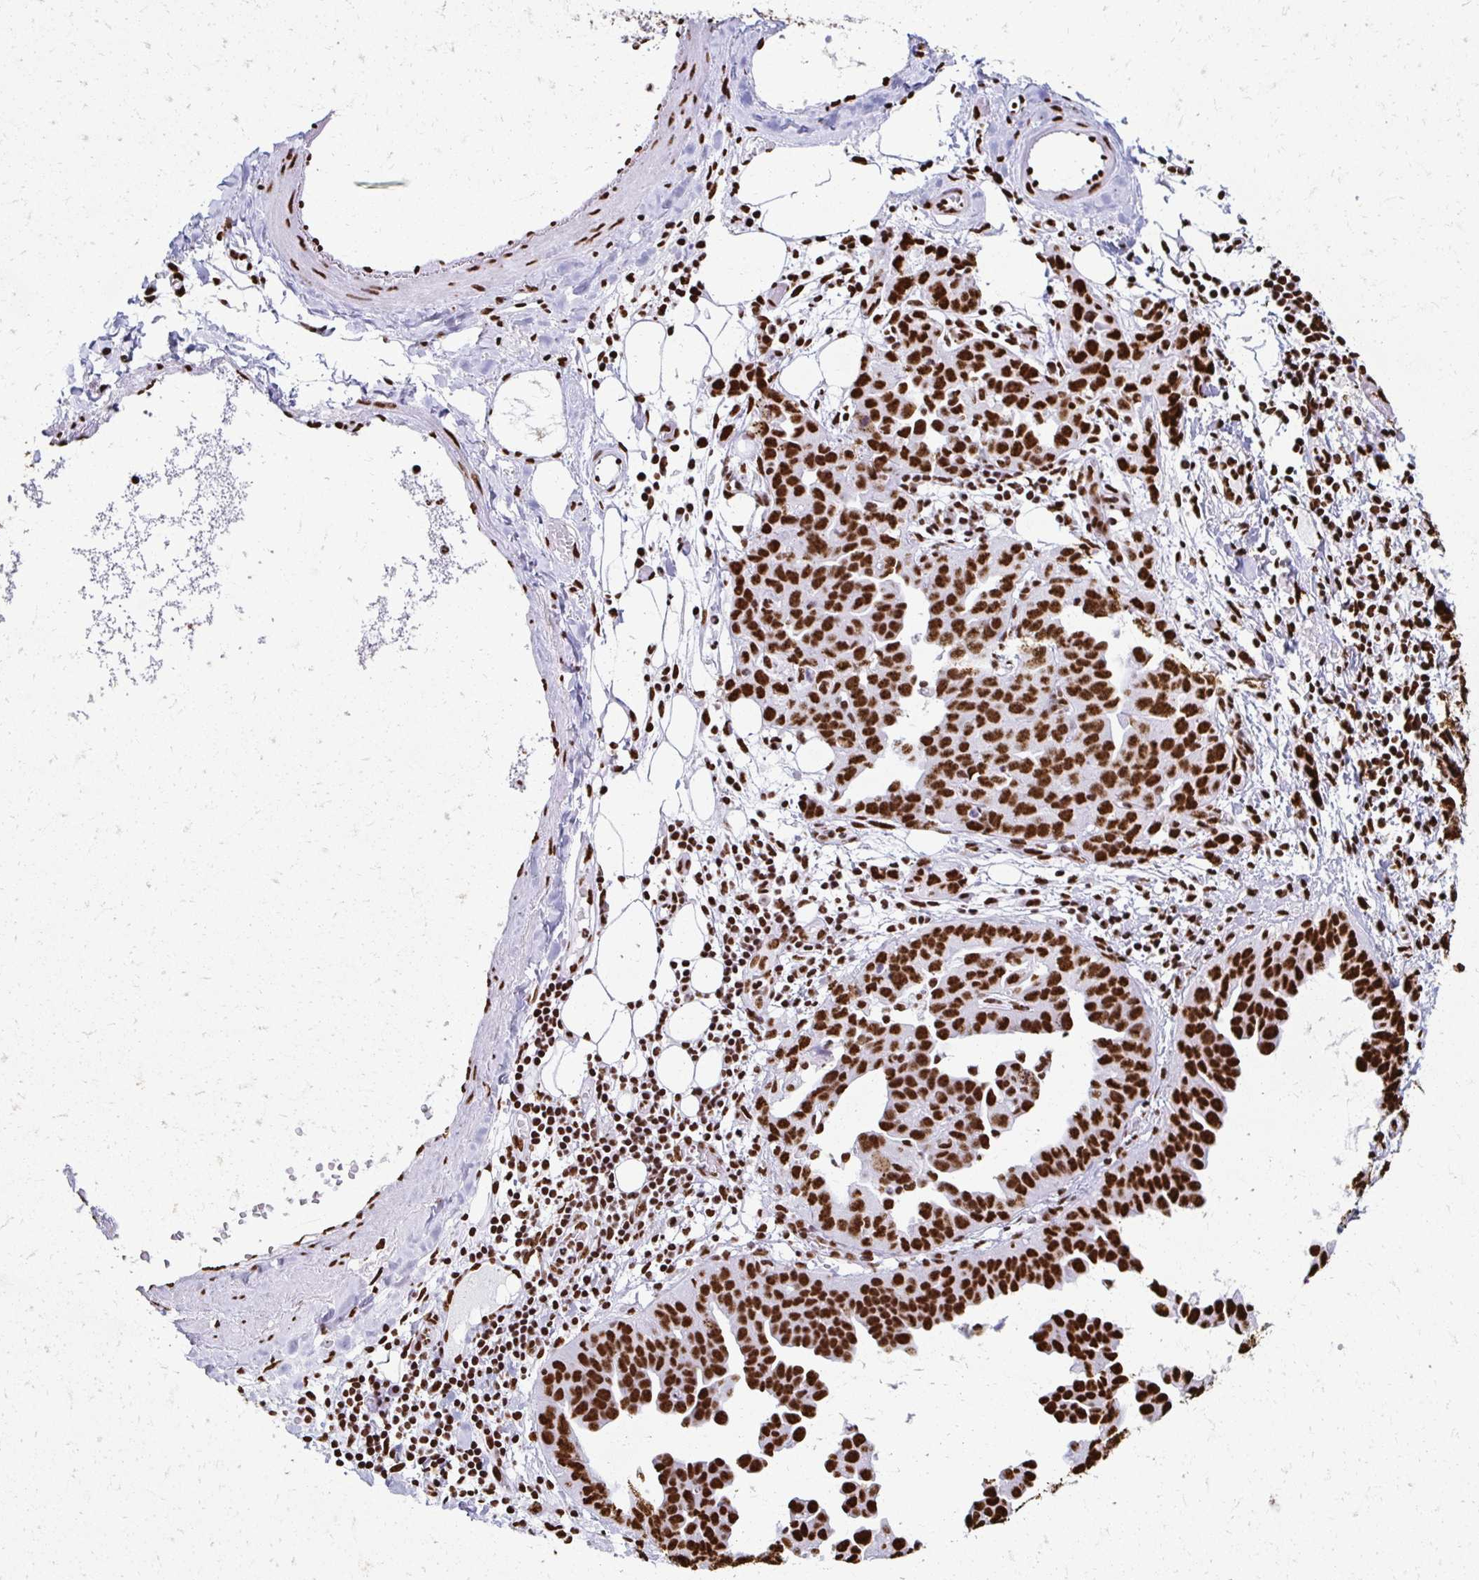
{"staining": {"intensity": "strong", "quantity": ">75%", "location": "nuclear"}, "tissue": "ovarian cancer", "cell_type": "Tumor cells", "image_type": "cancer", "snomed": [{"axis": "morphology", "description": "Cystadenocarcinoma, serous, NOS"}, {"axis": "topography", "description": "Ovary"}], "caption": "A high-resolution image shows immunohistochemistry staining of ovarian cancer, which shows strong nuclear expression in about >75% of tumor cells.", "gene": "NONO", "patient": {"sex": "female", "age": 75}}